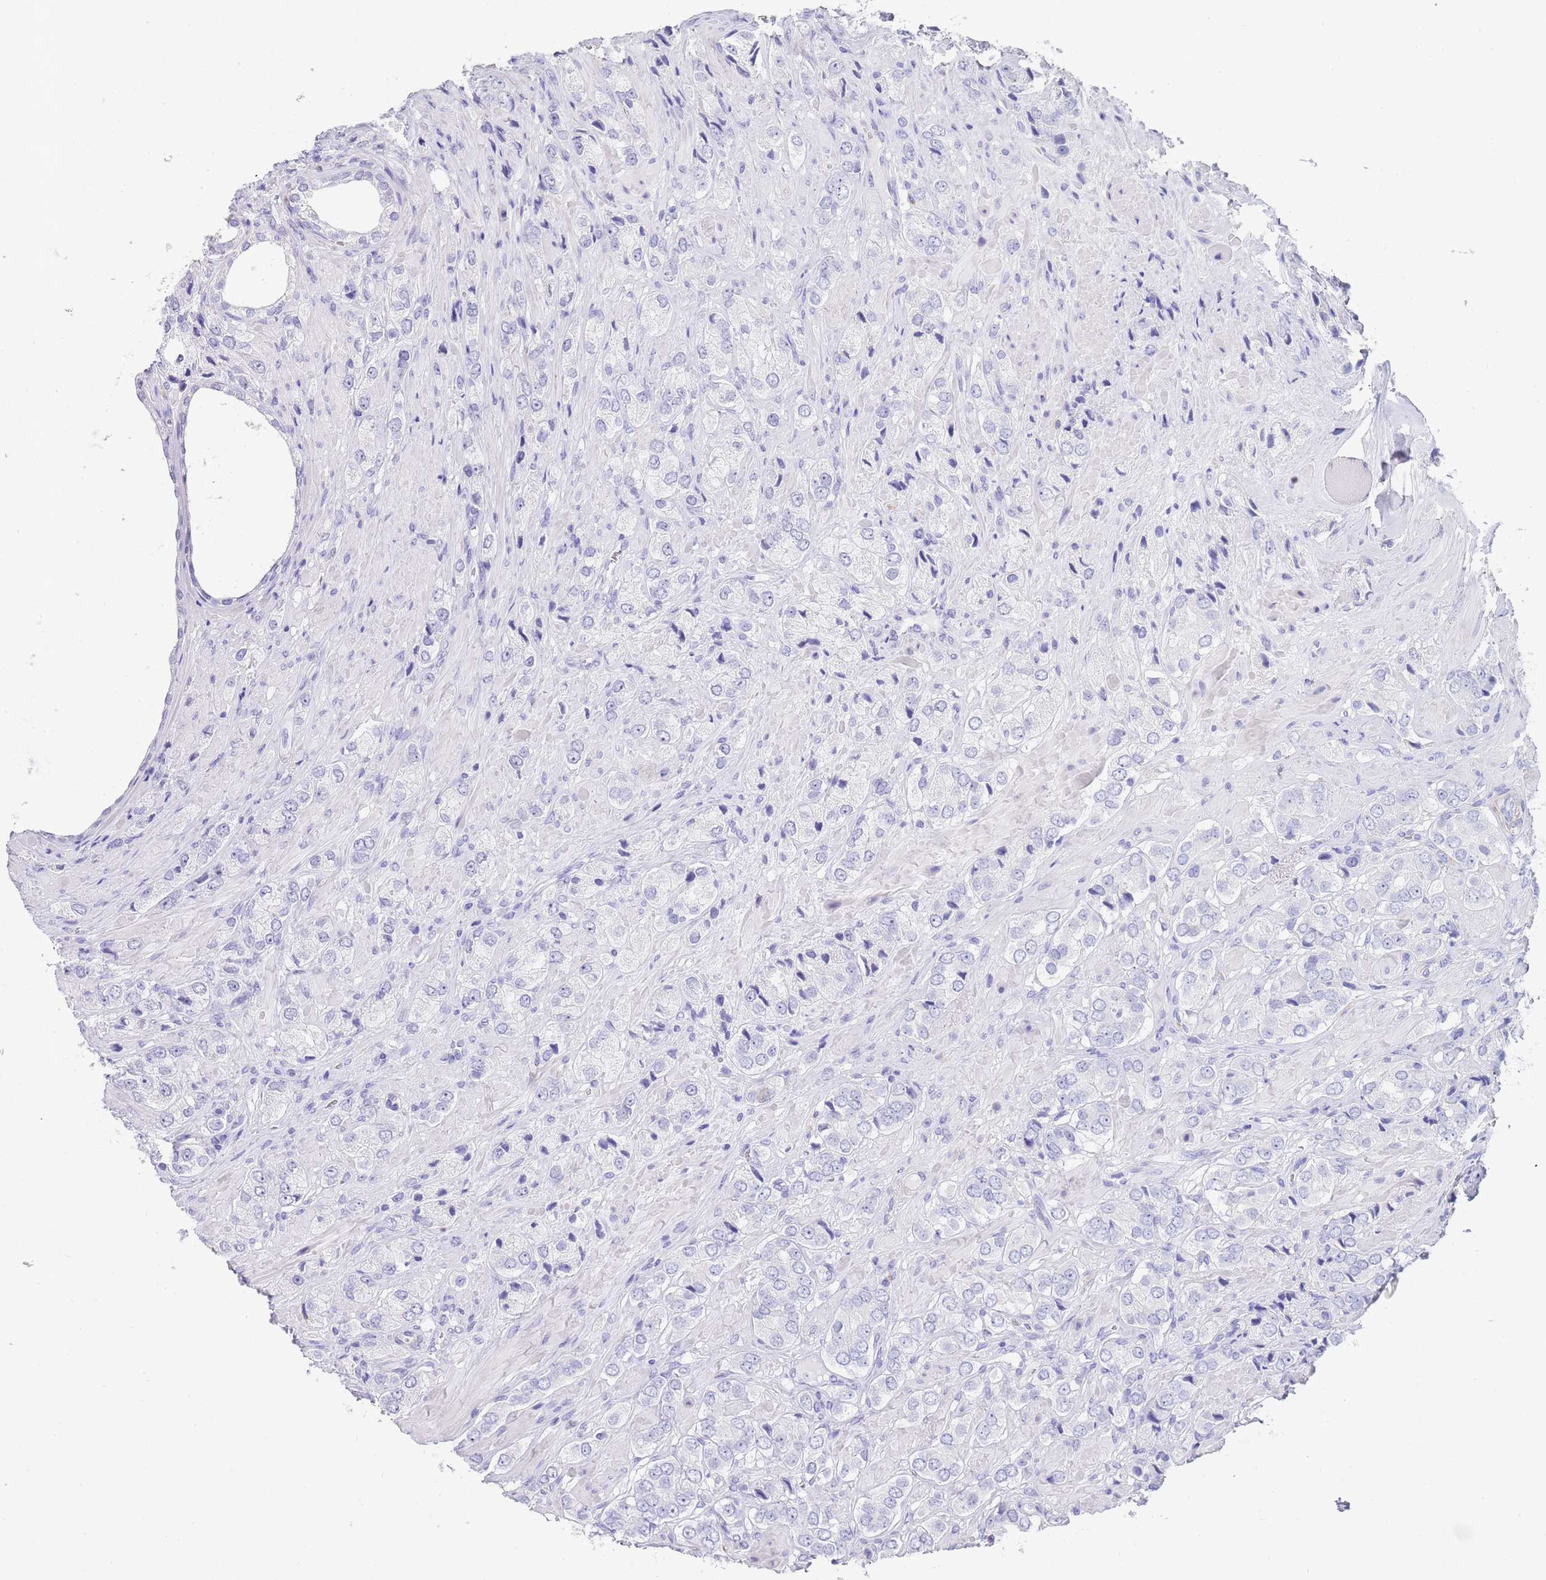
{"staining": {"intensity": "negative", "quantity": "none", "location": "none"}, "tissue": "prostate cancer", "cell_type": "Tumor cells", "image_type": "cancer", "snomed": [{"axis": "morphology", "description": "Adenocarcinoma, High grade"}, {"axis": "topography", "description": "Prostate and seminal vesicle, NOS"}], "caption": "IHC histopathology image of neoplastic tissue: prostate cancer (high-grade adenocarcinoma) stained with DAB exhibits no significant protein expression in tumor cells. (Brightfield microscopy of DAB (3,3'-diaminobenzidine) immunohistochemistry at high magnification).", "gene": "CPXM2", "patient": {"sex": "male", "age": 64}}